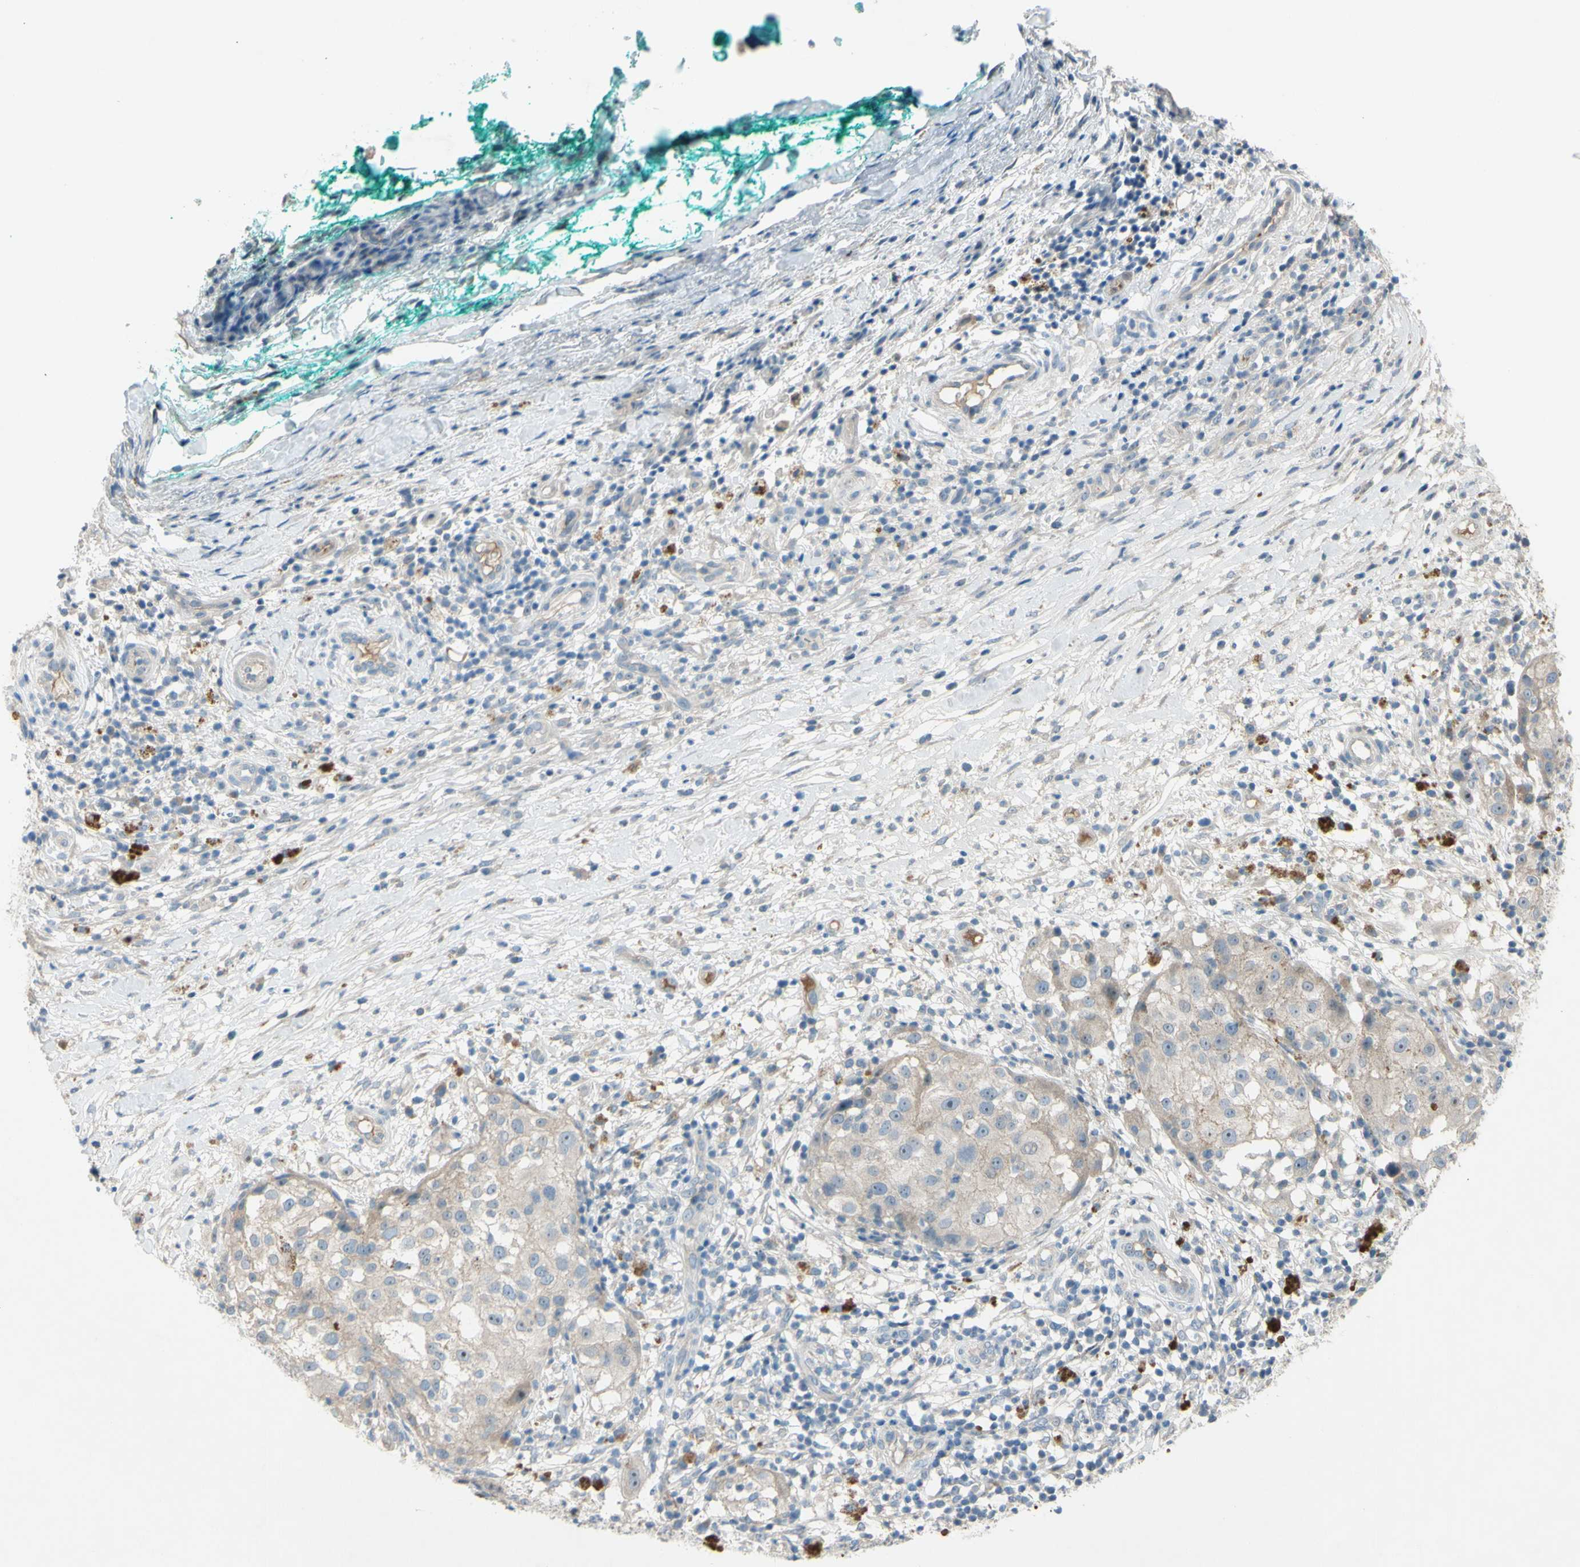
{"staining": {"intensity": "weak", "quantity": "<25%", "location": "cytoplasmic/membranous"}, "tissue": "melanoma", "cell_type": "Tumor cells", "image_type": "cancer", "snomed": [{"axis": "morphology", "description": "Necrosis, NOS"}, {"axis": "morphology", "description": "Malignant melanoma, NOS"}, {"axis": "topography", "description": "Skin"}], "caption": "This is a photomicrograph of IHC staining of malignant melanoma, which shows no positivity in tumor cells.", "gene": "ATRN", "patient": {"sex": "female", "age": 87}}